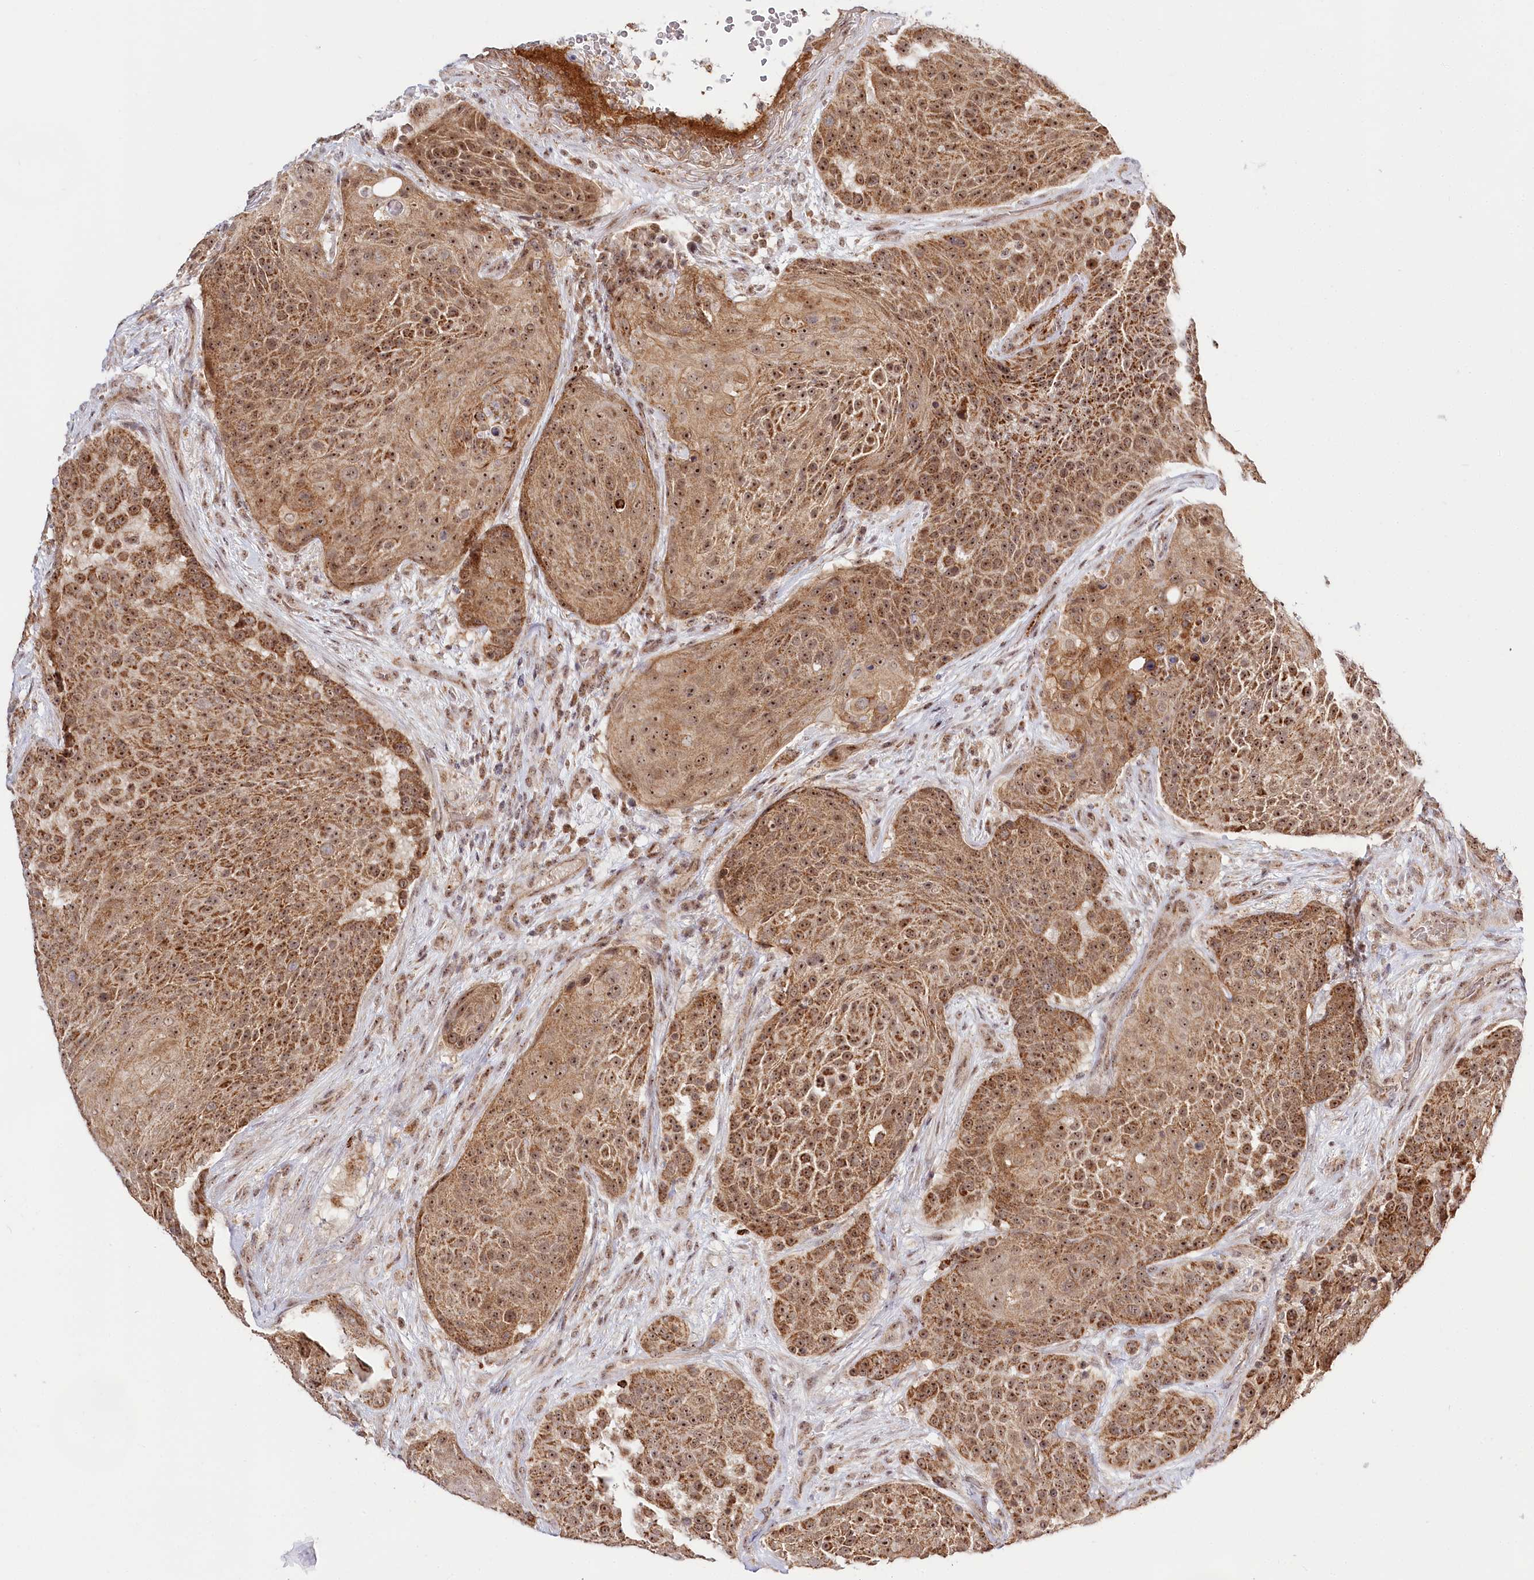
{"staining": {"intensity": "moderate", "quantity": ">75%", "location": "cytoplasmic/membranous,nuclear"}, "tissue": "urothelial cancer", "cell_type": "Tumor cells", "image_type": "cancer", "snomed": [{"axis": "morphology", "description": "Urothelial carcinoma, High grade"}, {"axis": "topography", "description": "Urinary bladder"}], "caption": "Urothelial cancer stained with DAB (3,3'-diaminobenzidine) IHC displays medium levels of moderate cytoplasmic/membranous and nuclear expression in approximately >75% of tumor cells. Using DAB (3,3'-diaminobenzidine) (brown) and hematoxylin (blue) stains, captured at high magnification using brightfield microscopy.", "gene": "RTN4IP1", "patient": {"sex": "female", "age": 63}}